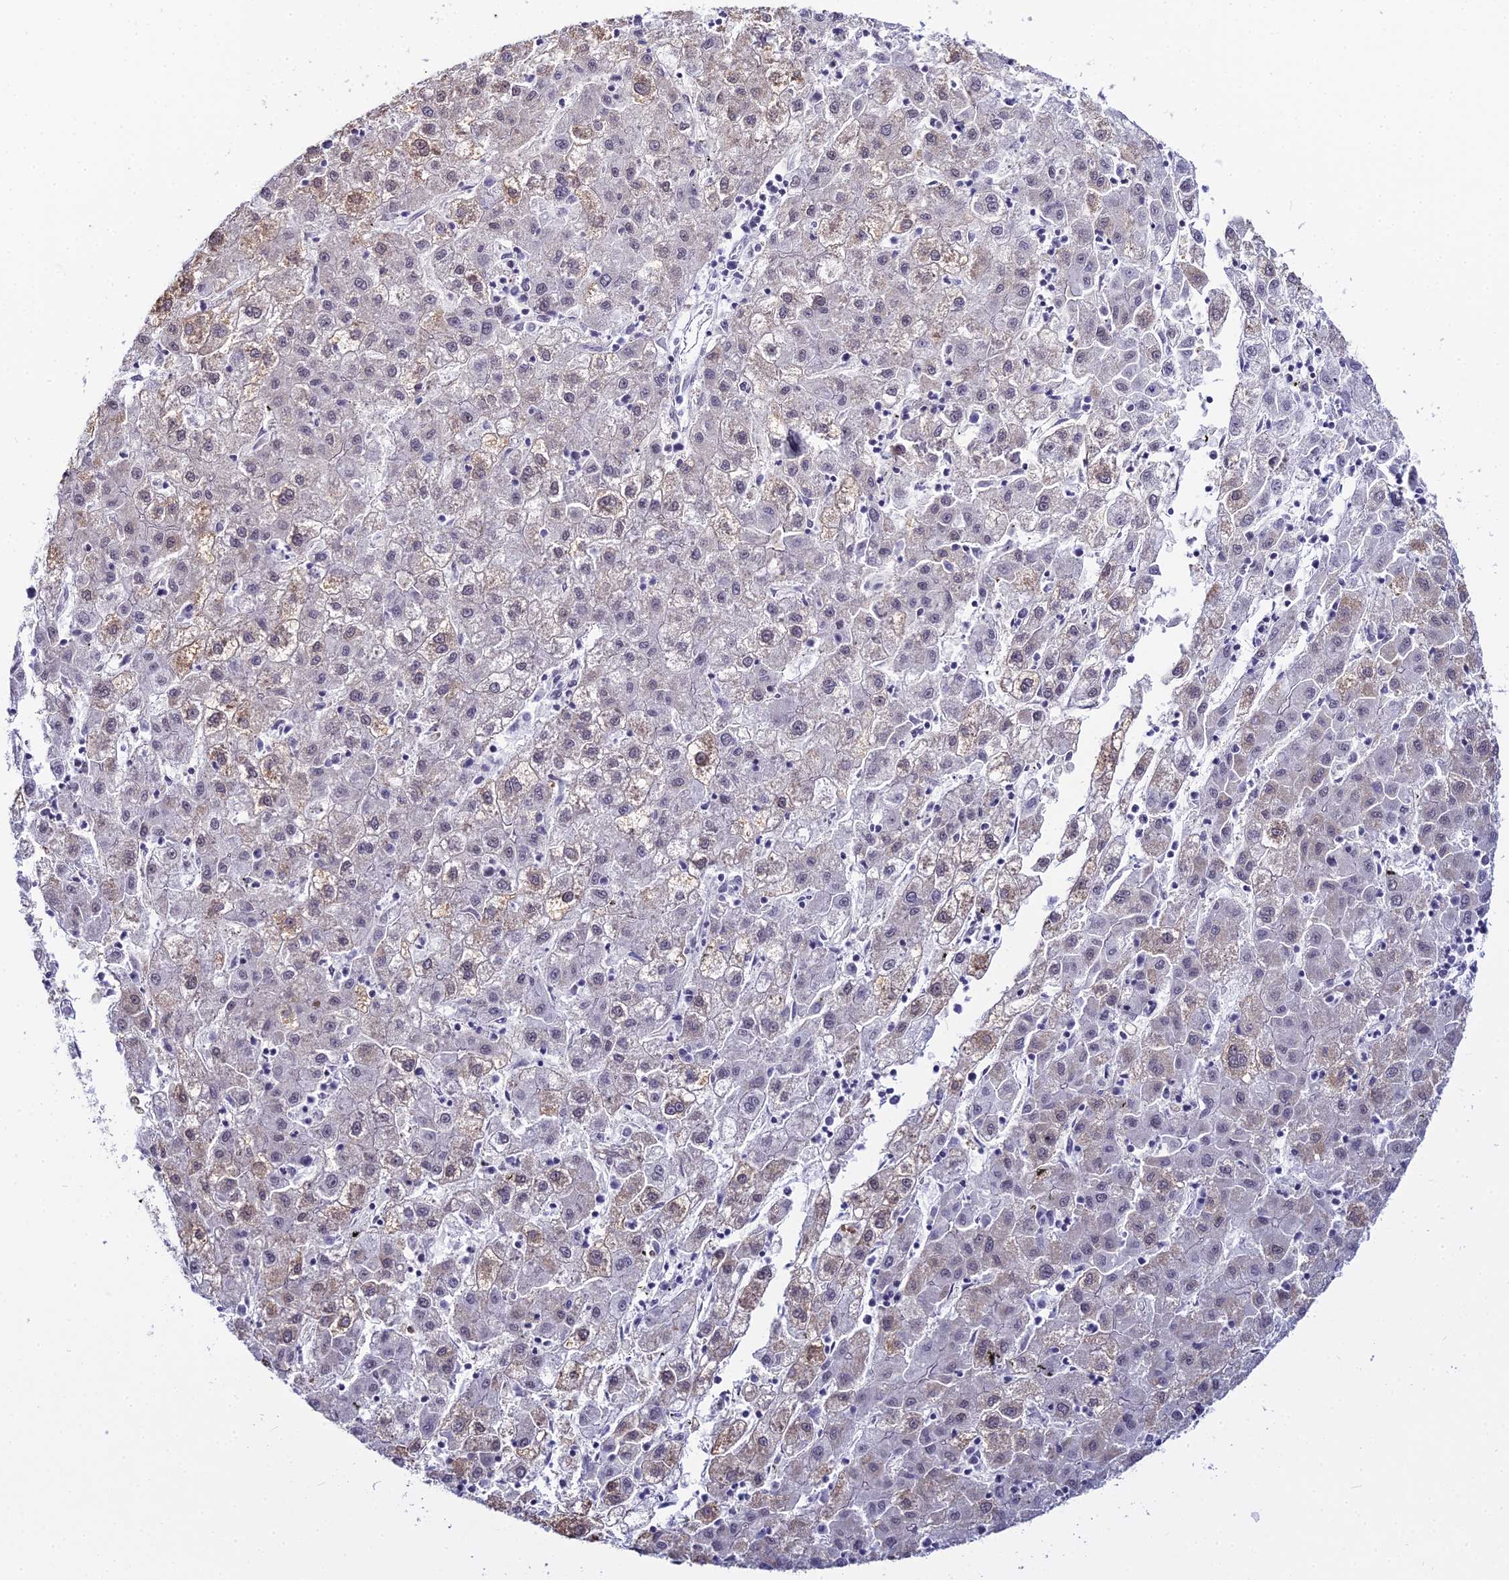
{"staining": {"intensity": "weak", "quantity": "<25%", "location": "cytoplasmic/membranous,nuclear"}, "tissue": "liver cancer", "cell_type": "Tumor cells", "image_type": "cancer", "snomed": [{"axis": "morphology", "description": "Carcinoma, Hepatocellular, NOS"}, {"axis": "topography", "description": "Liver"}], "caption": "Tumor cells are negative for brown protein staining in hepatocellular carcinoma (liver).", "gene": "RBM12", "patient": {"sex": "male", "age": 72}}